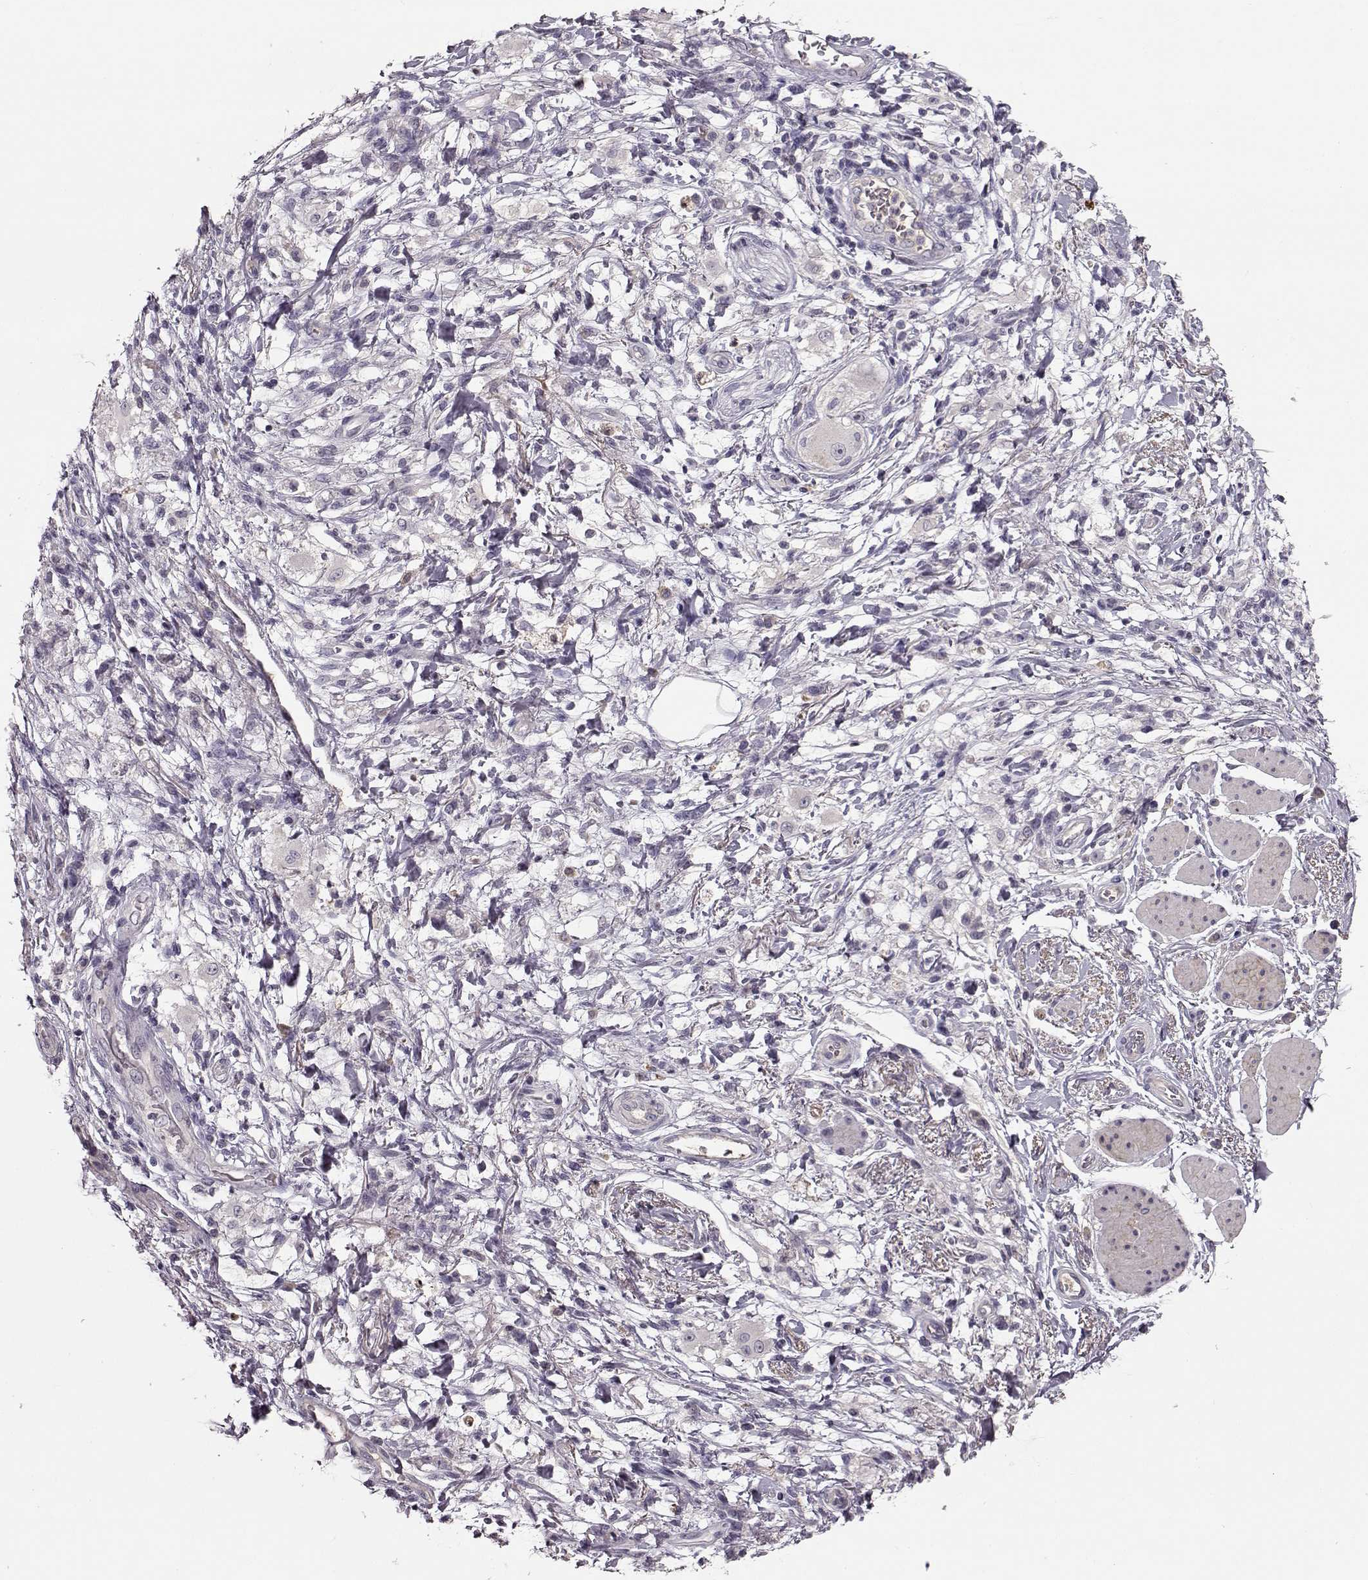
{"staining": {"intensity": "negative", "quantity": "none", "location": "none"}, "tissue": "stomach cancer", "cell_type": "Tumor cells", "image_type": "cancer", "snomed": [{"axis": "morphology", "description": "Adenocarcinoma, NOS"}, {"axis": "topography", "description": "Stomach"}], "caption": "DAB (3,3'-diaminobenzidine) immunohistochemical staining of human adenocarcinoma (stomach) displays no significant staining in tumor cells.", "gene": "YJEFN3", "patient": {"sex": "female", "age": 60}}